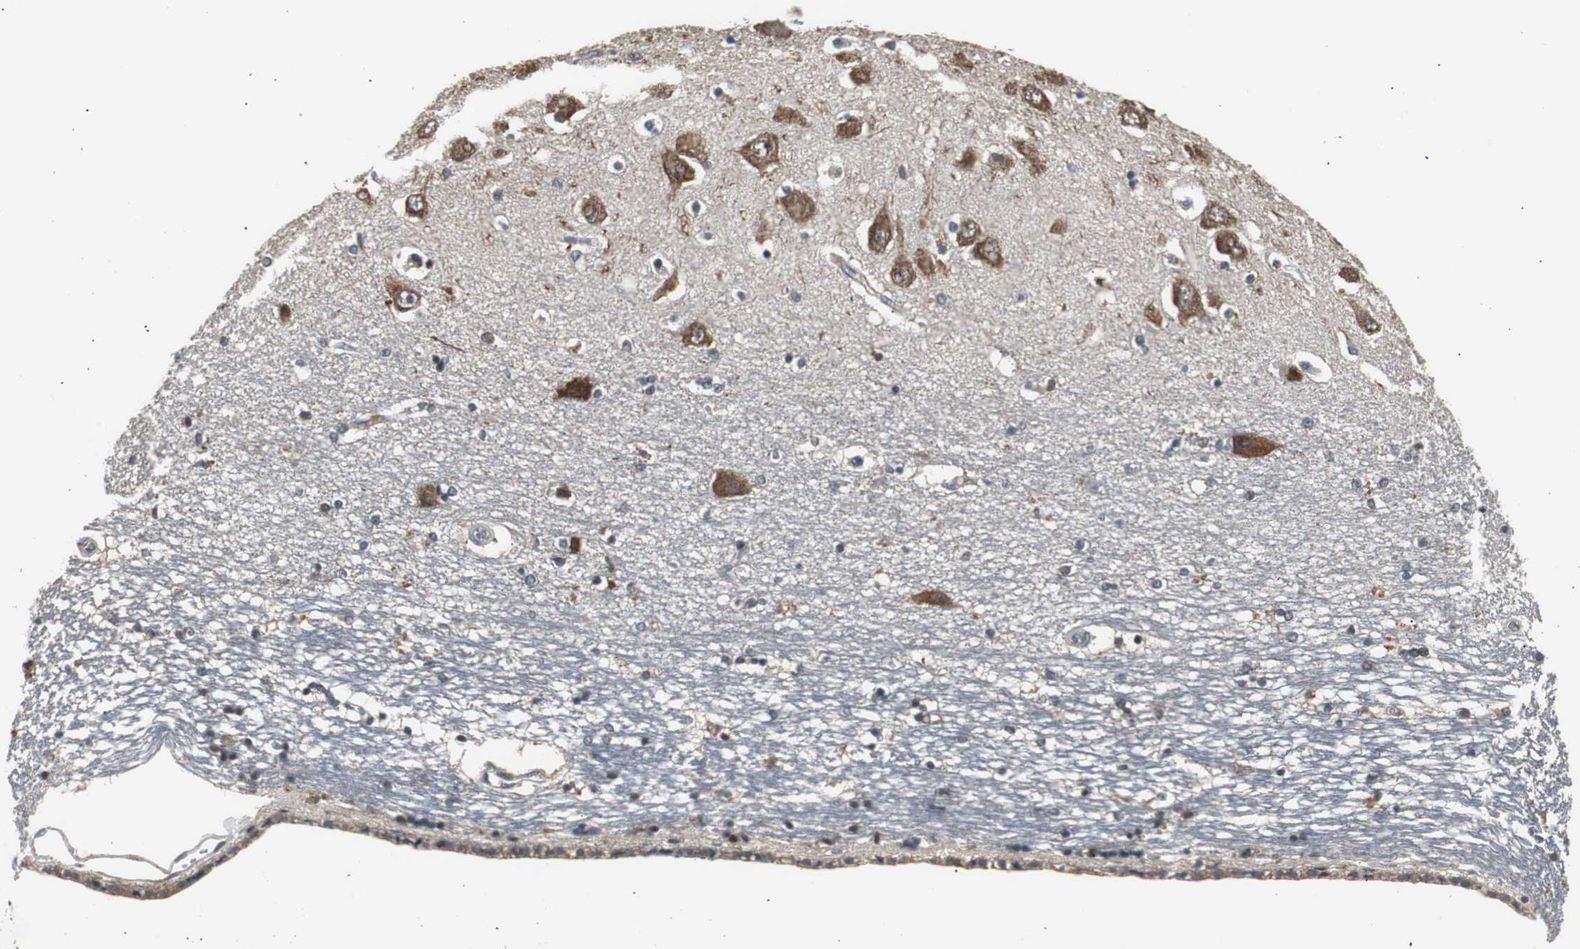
{"staining": {"intensity": "weak", "quantity": ">75%", "location": "cytoplasmic/membranous"}, "tissue": "hippocampus", "cell_type": "Glial cells", "image_type": "normal", "snomed": [{"axis": "morphology", "description": "Normal tissue, NOS"}, {"axis": "topography", "description": "Hippocampus"}], "caption": "Weak cytoplasmic/membranous expression is appreciated in about >75% of glial cells in benign hippocampus. The protein of interest is stained brown, and the nuclei are stained in blue (DAB IHC with brightfield microscopy, high magnification).", "gene": "ZMPSTE24", "patient": {"sex": "female", "age": 54}}